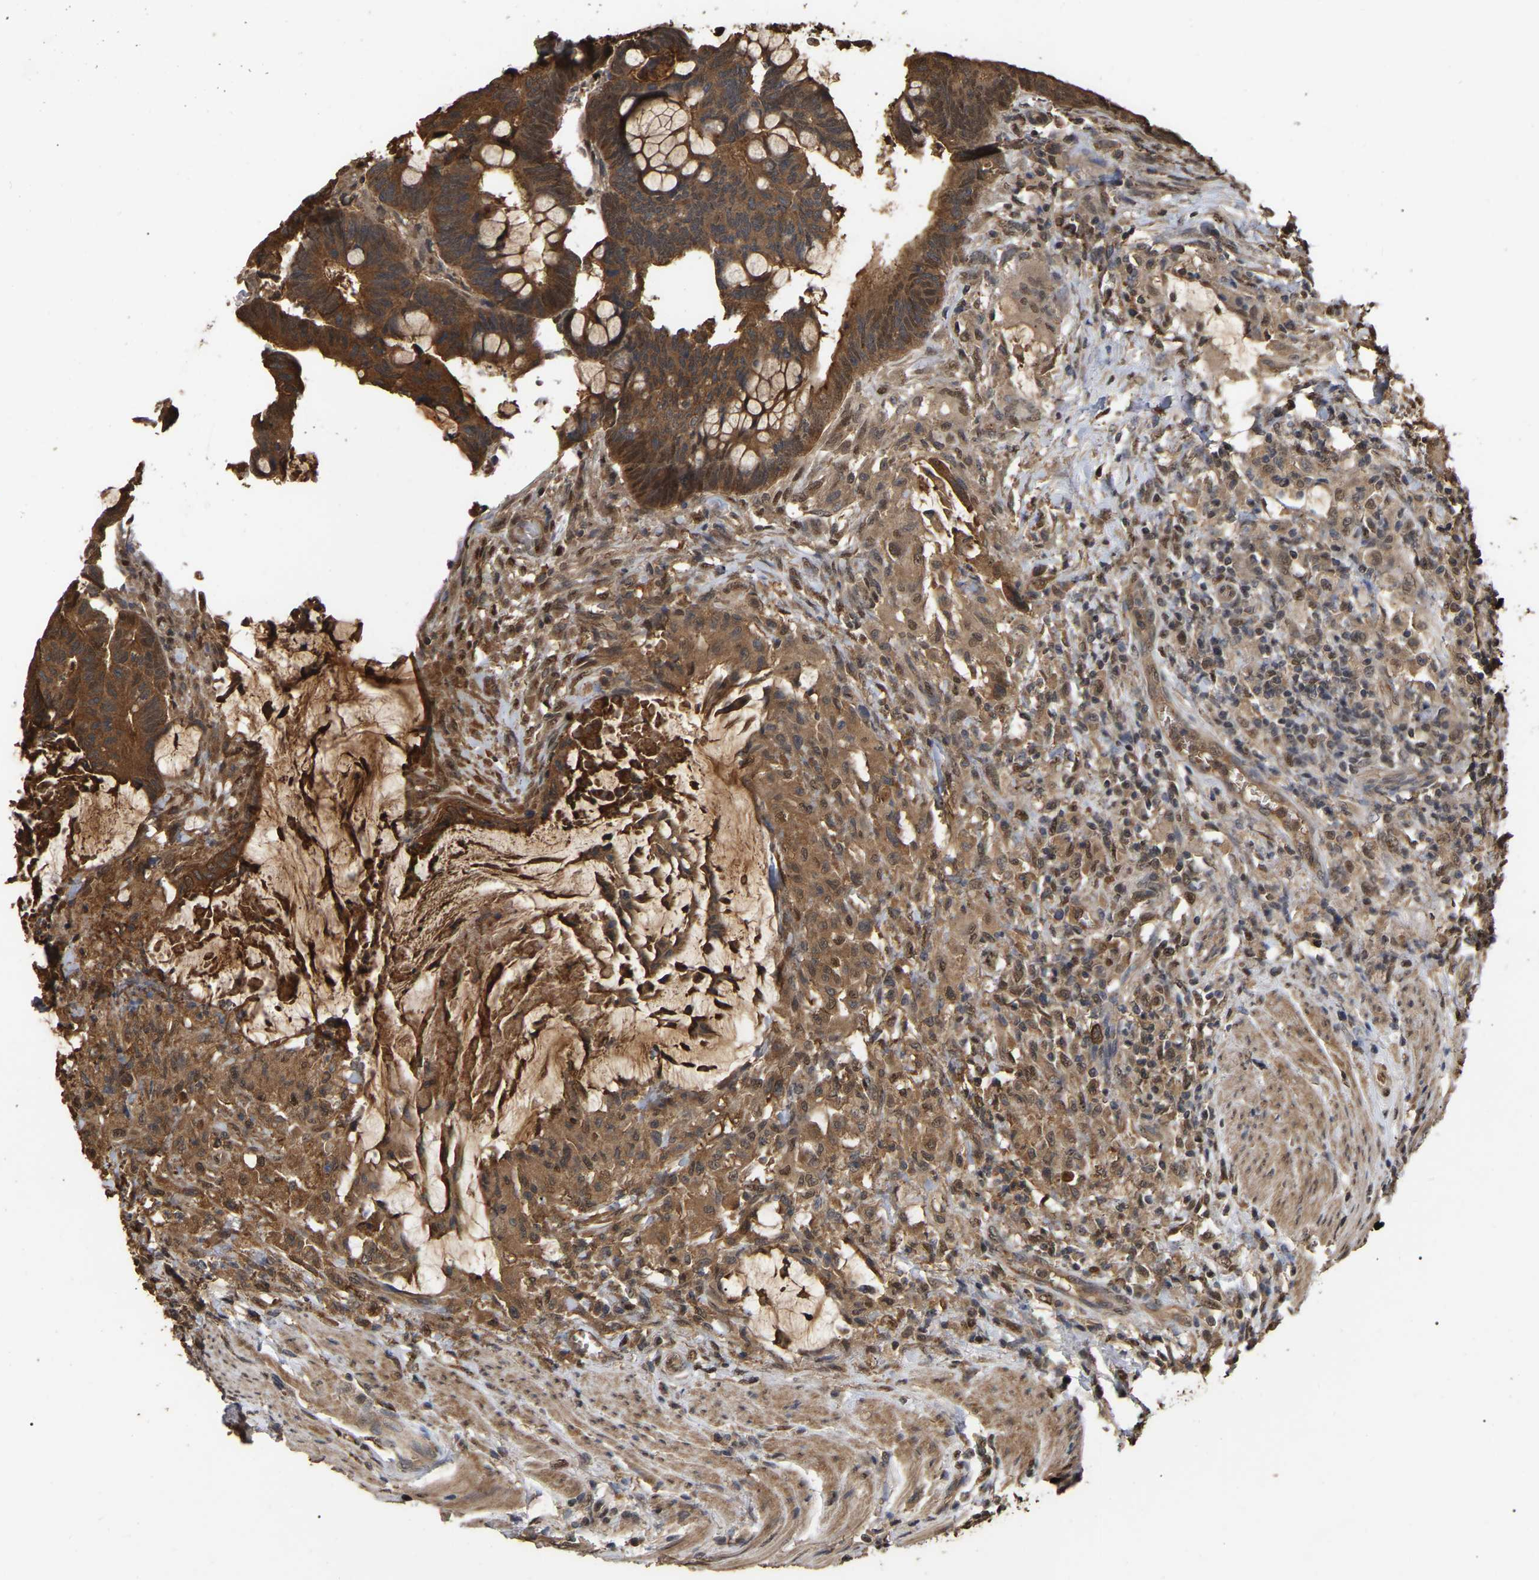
{"staining": {"intensity": "strong", "quantity": ">75%", "location": "cytoplasmic/membranous"}, "tissue": "colorectal cancer", "cell_type": "Tumor cells", "image_type": "cancer", "snomed": [{"axis": "morphology", "description": "Normal tissue, NOS"}, {"axis": "morphology", "description": "Adenocarcinoma, NOS"}, {"axis": "topography", "description": "Rectum"}, {"axis": "topography", "description": "Peripheral nerve tissue"}], "caption": "A histopathology image of colorectal cancer (adenocarcinoma) stained for a protein displays strong cytoplasmic/membranous brown staining in tumor cells.", "gene": "FAM219A", "patient": {"sex": "male", "age": 92}}